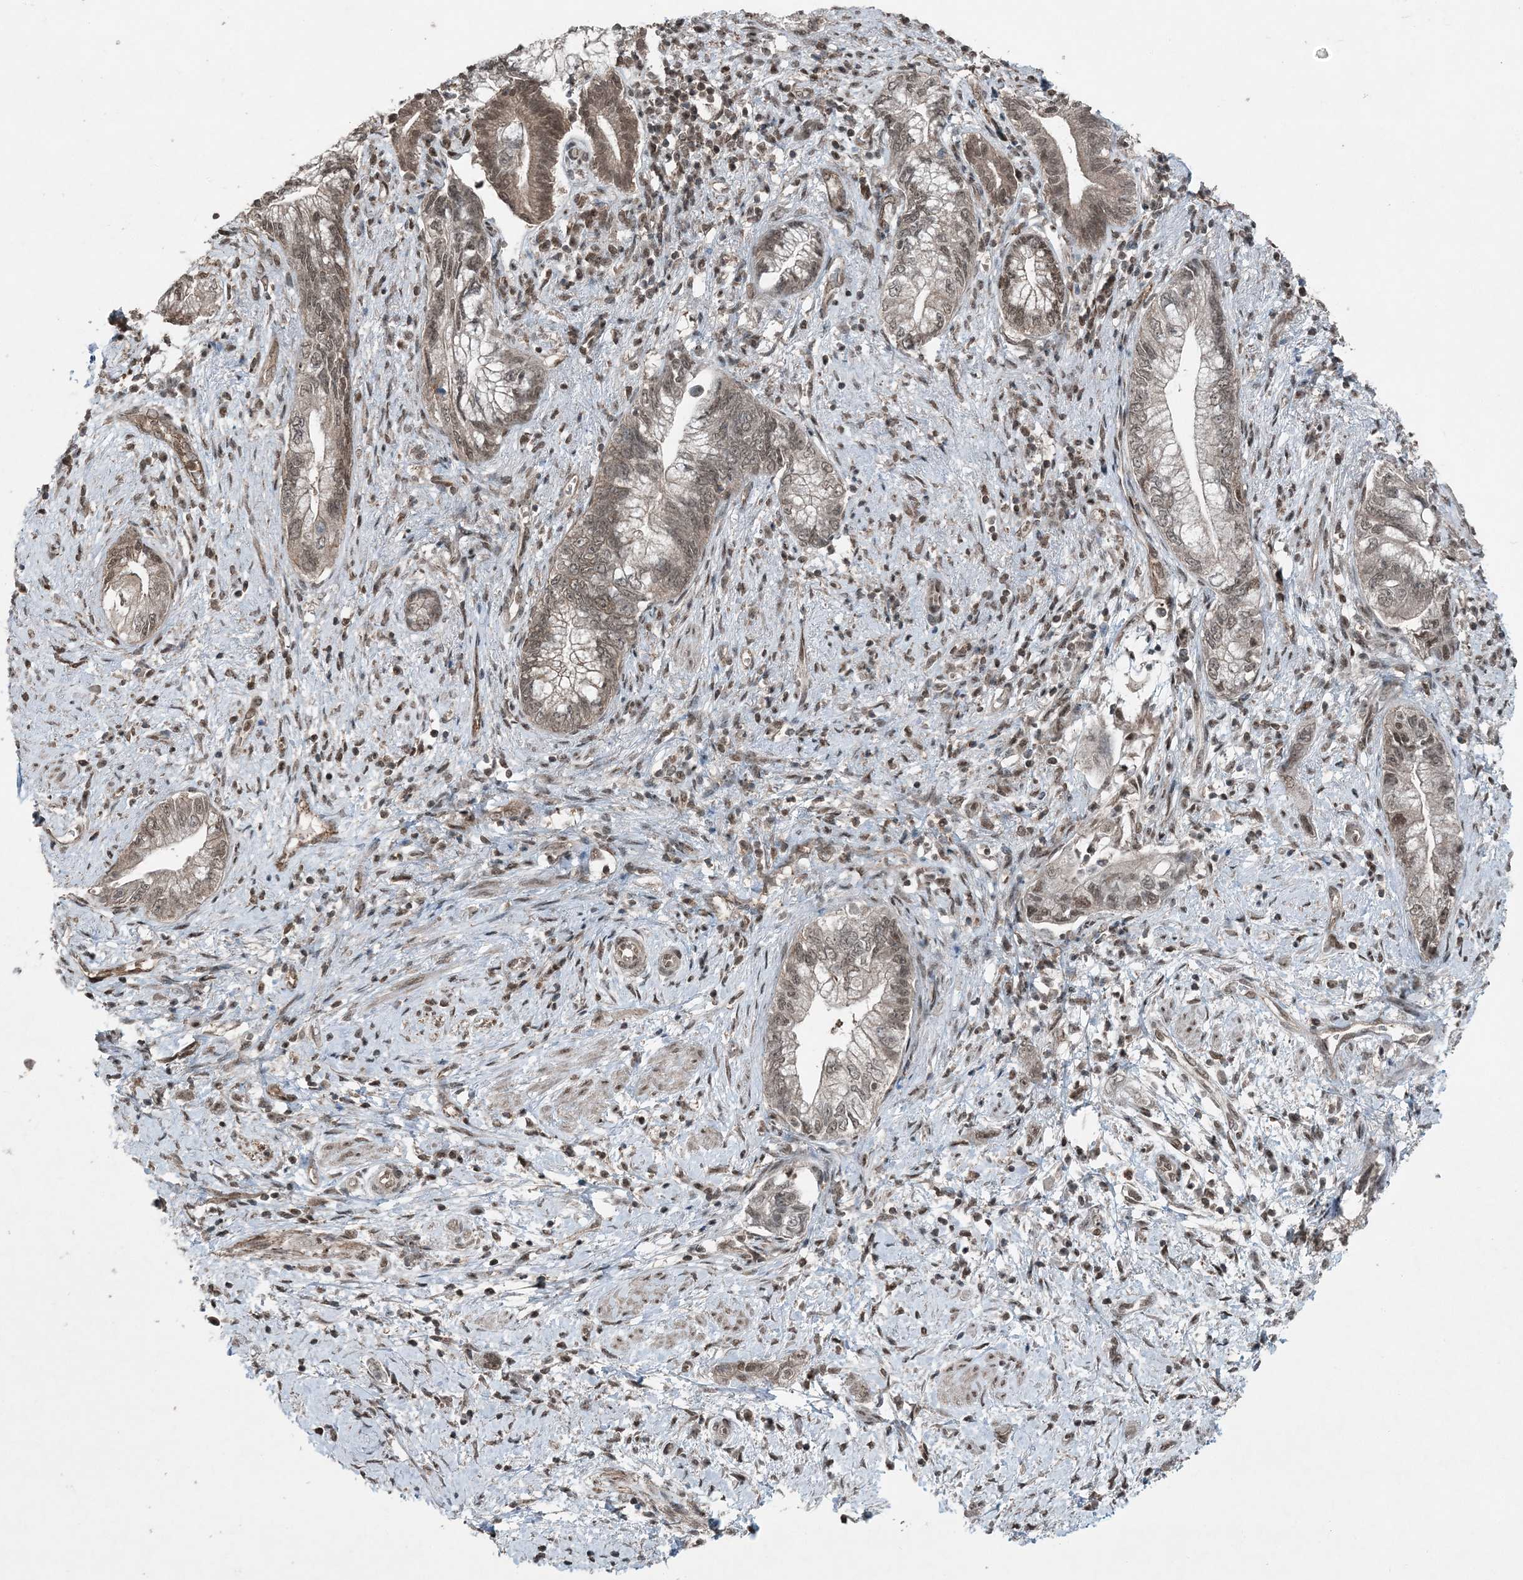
{"staining": {"intensity": "moderate", "quantity": ">75%", "location": "nuclear"}, "tissue": "pancreatic cancer", "cell_type": "Tumor cells", "image_type": "cancer", "snomed": [{"axis": "morphology", "description": "Adenocarcinoma, NOS"}, {"axis": "topography", "description": "Pancreas"}], "caption": "Tumor cells demonstrate medium levels of moderate nuclear staining in approximately >75% of cells in pancreatic adenocarcinoma.", "gene": "COPS7B", "patient": {"sex": "female", "age": 73}}